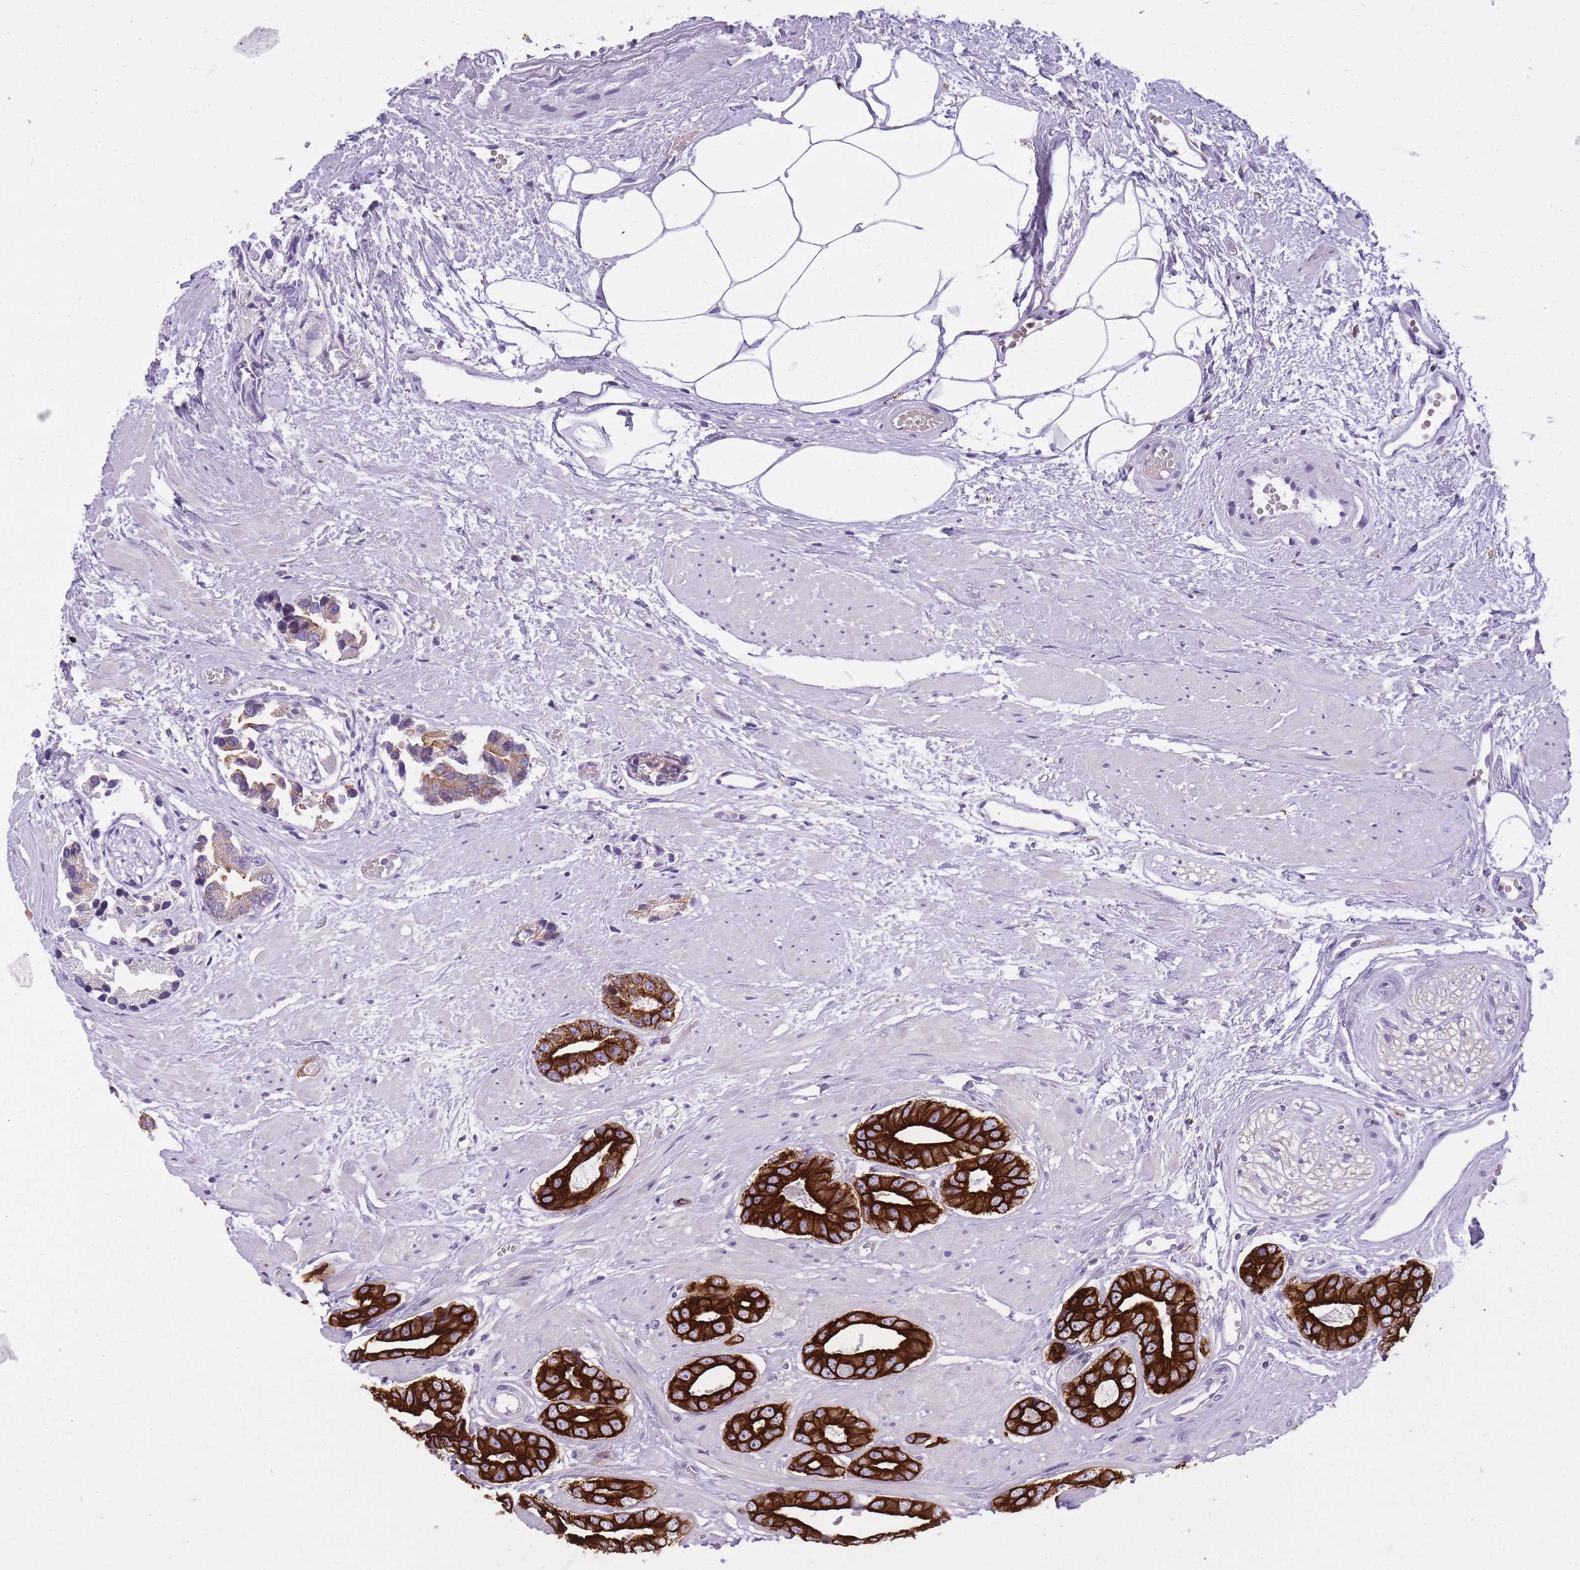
{"staining": {"intensity": "strong", "quantity": ">75%", "location": "cytoplasmic/membranous"}, "tissue": "prostate cancer", "cell_type": "Tumor cells", "image_type": "cancer", "snomed": [{"axis": "morphology", "description": "Adenocarcinoma, Low grade"}, {"axis": "topography", "description": "Prostate"}], "caption": "An image showing strong cytoplasmic/membranous positivity in about >75% of tumor cells in prostate adenocarcinoma (low-grade), as visualized by brown immunohistochemical staining.", "gene": "RADX", "patient": {"sex": "male", "age": 64}}